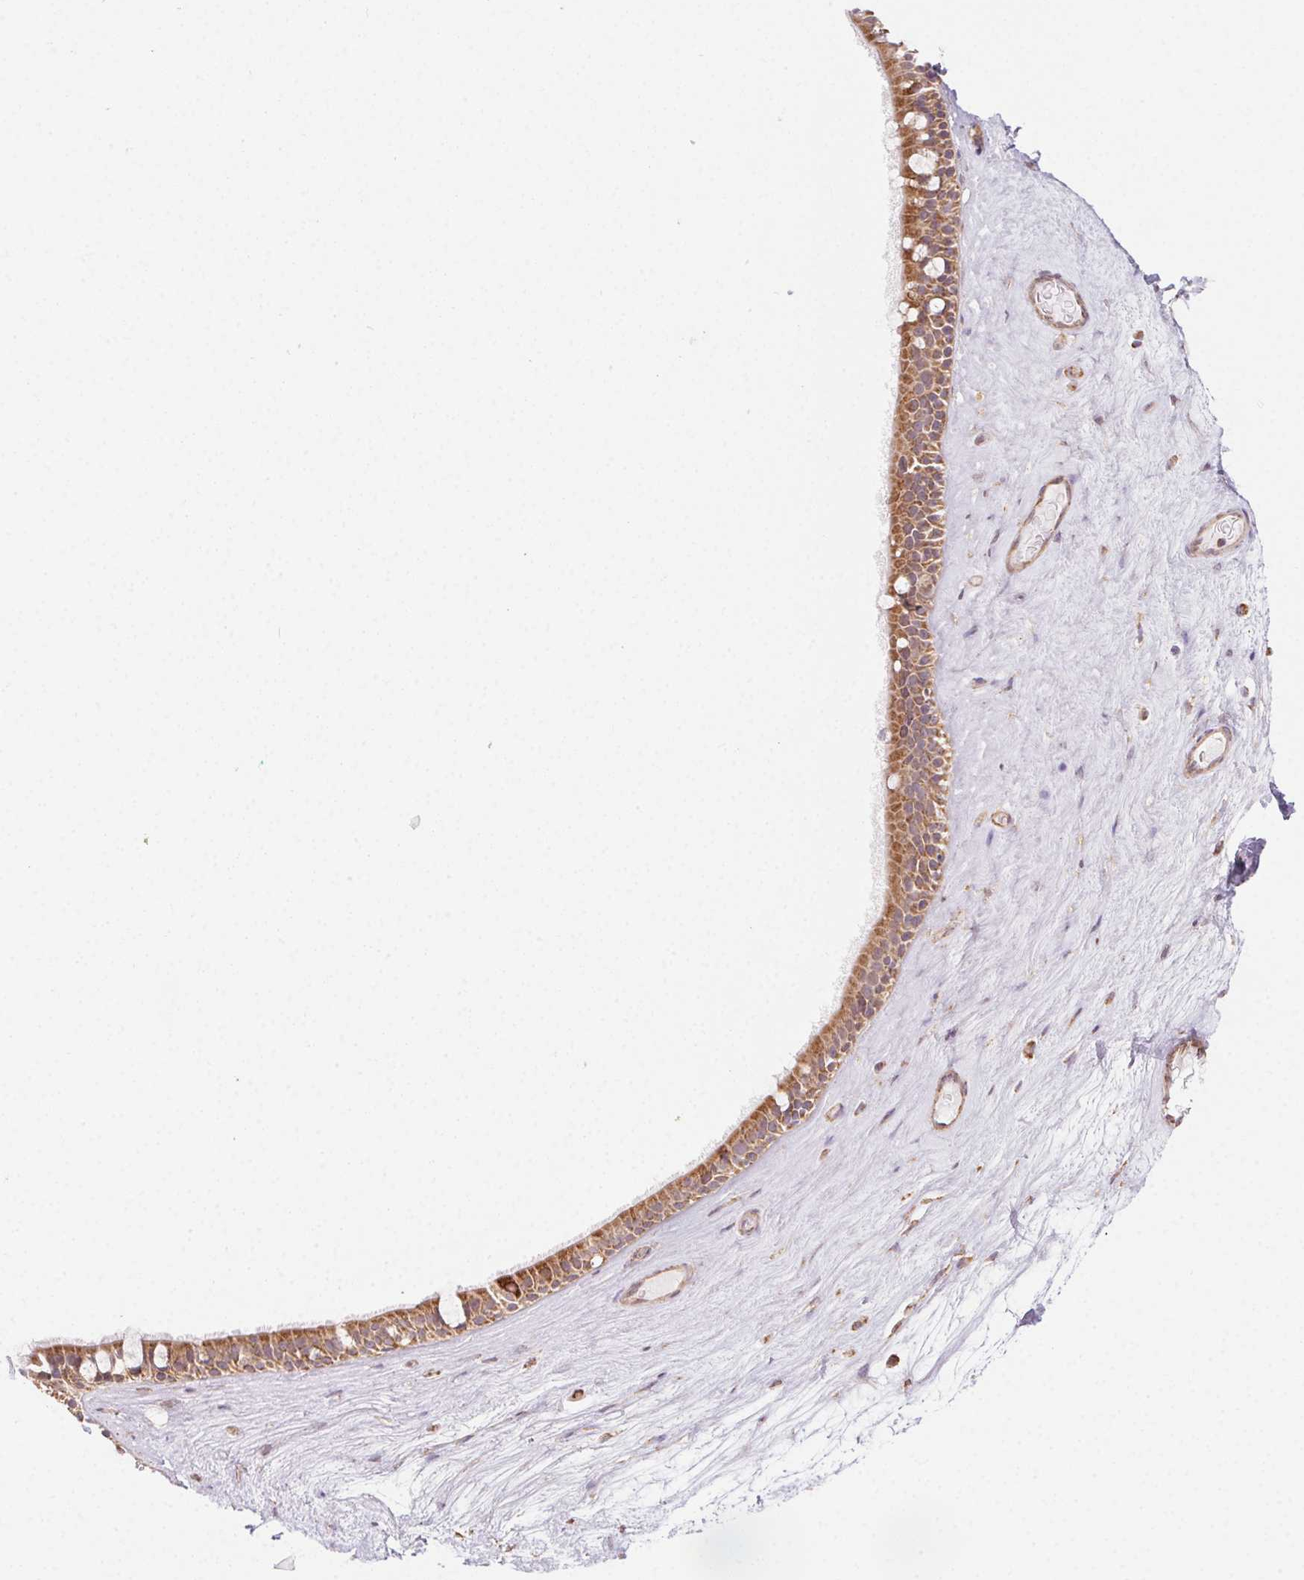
{"staining": {"intensity": "strong", "quantity": ">75%", "location": "cytoplasmic/membranous"}, "tissue": "nasopharynx", "cell_type": "Respiratory epithelial cells", "image_type": "normal", "snomed": [{"axis": "morphology", "description": "Normal tissue, NOS"}, {"axis": "topography", "description": "Nasopharynx"}], "caption": "Immunohistochemistry (IHC) staining of normal nasopharynx, which exhibits high levels of strong cytoplasmic/membranous expression in about >75% of respiratory epithelial cells indicating strong cytoplasmic/membranous protein staining. The staining was performed using DAB (brown) for protein detection and nuclei were counterstained in hematoxylin (blue).", "gene": "CLPB", "patient": {"sex": "male", "age": 68}}